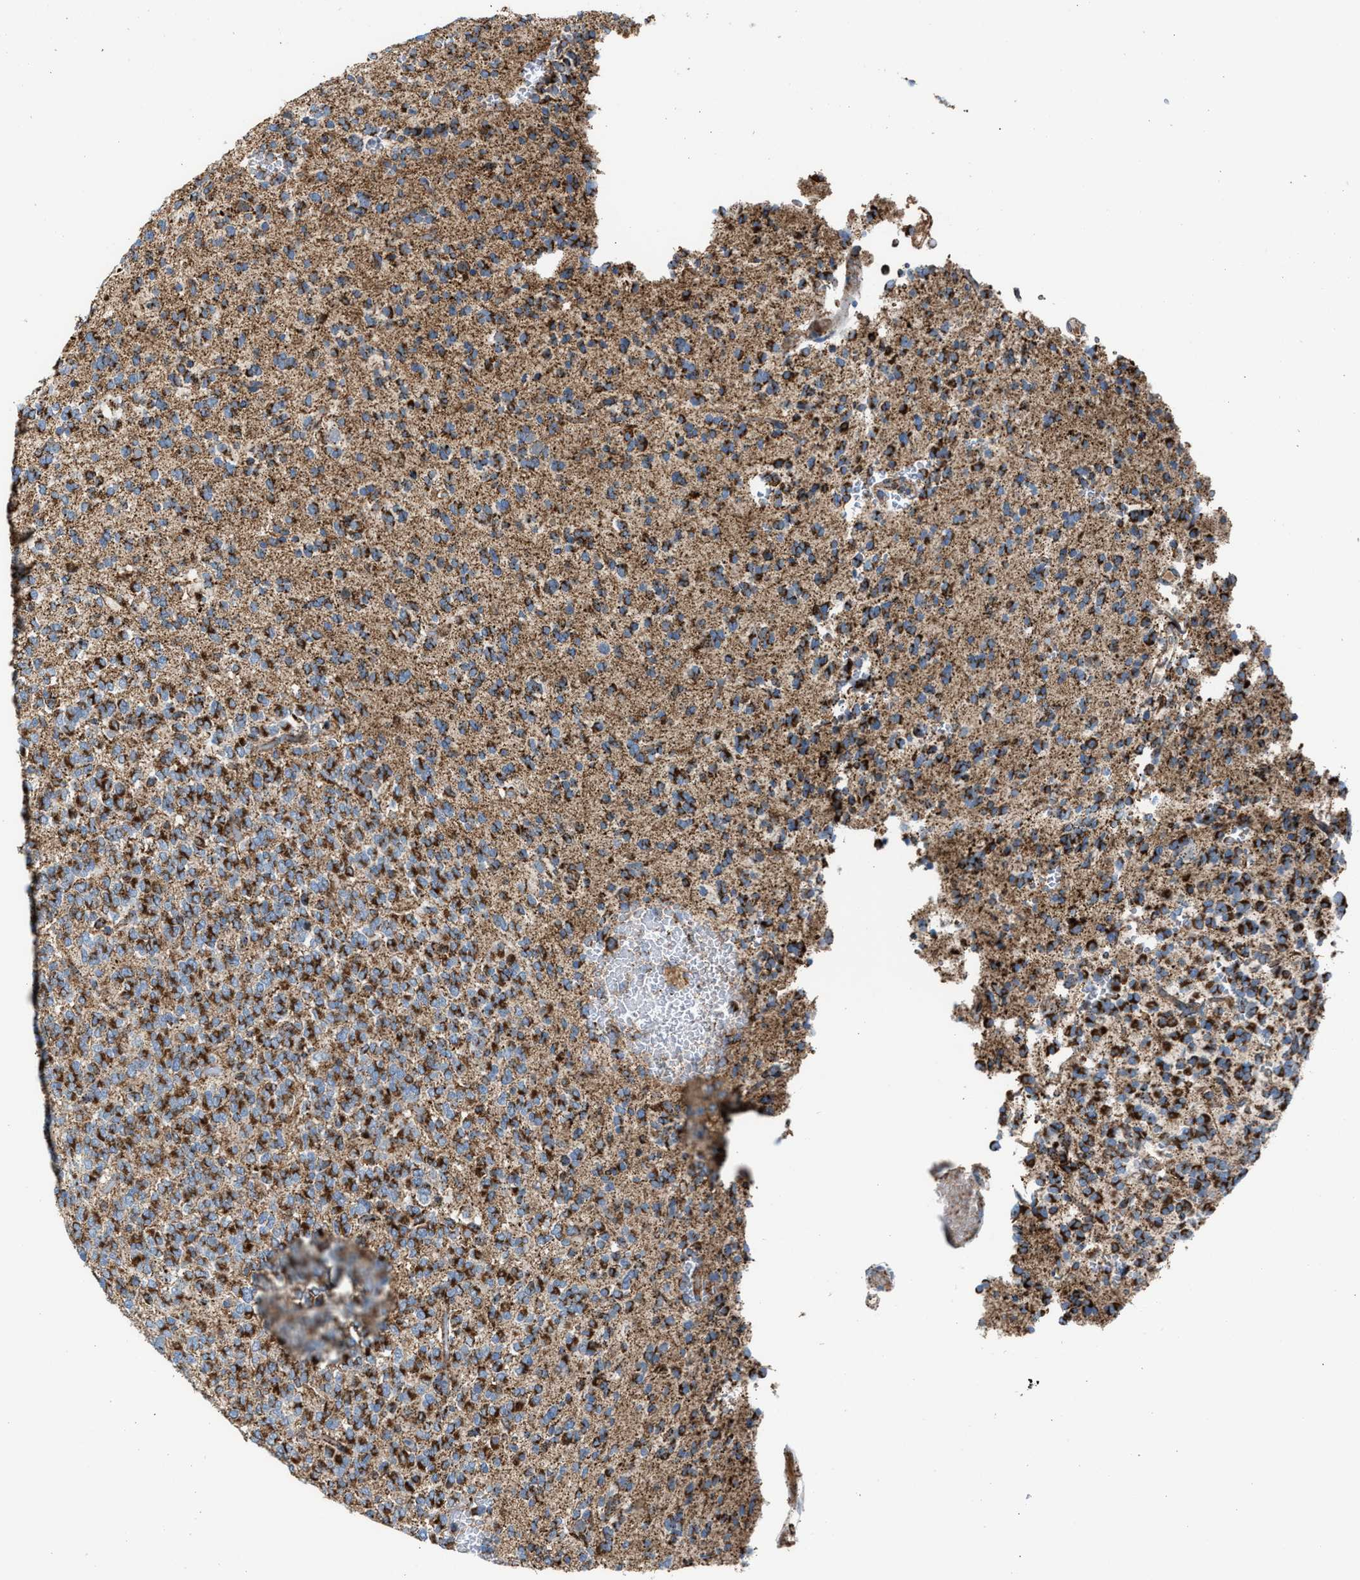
{"staining": {"intensity": "moderate", "quantity": ">75%", "location": "cytoplasmic/membranous"}, "tissue": "glioma", "cell_type": "Tumor cells", "image_type": "cancer", "snomed": [{"axis": "morphology", "description": "Glioma, malignant, Low grade"}, {"axis": "topography", "description": "Brain"}], "caption": "Protein expression by IHC demonstrates moderate cytoplasmic/membranous staining in about >75% of tumor cells in malignant glioma (low-grade).", "gene": "PMPCA", "patient": {"sex": "male", "age": 38}}